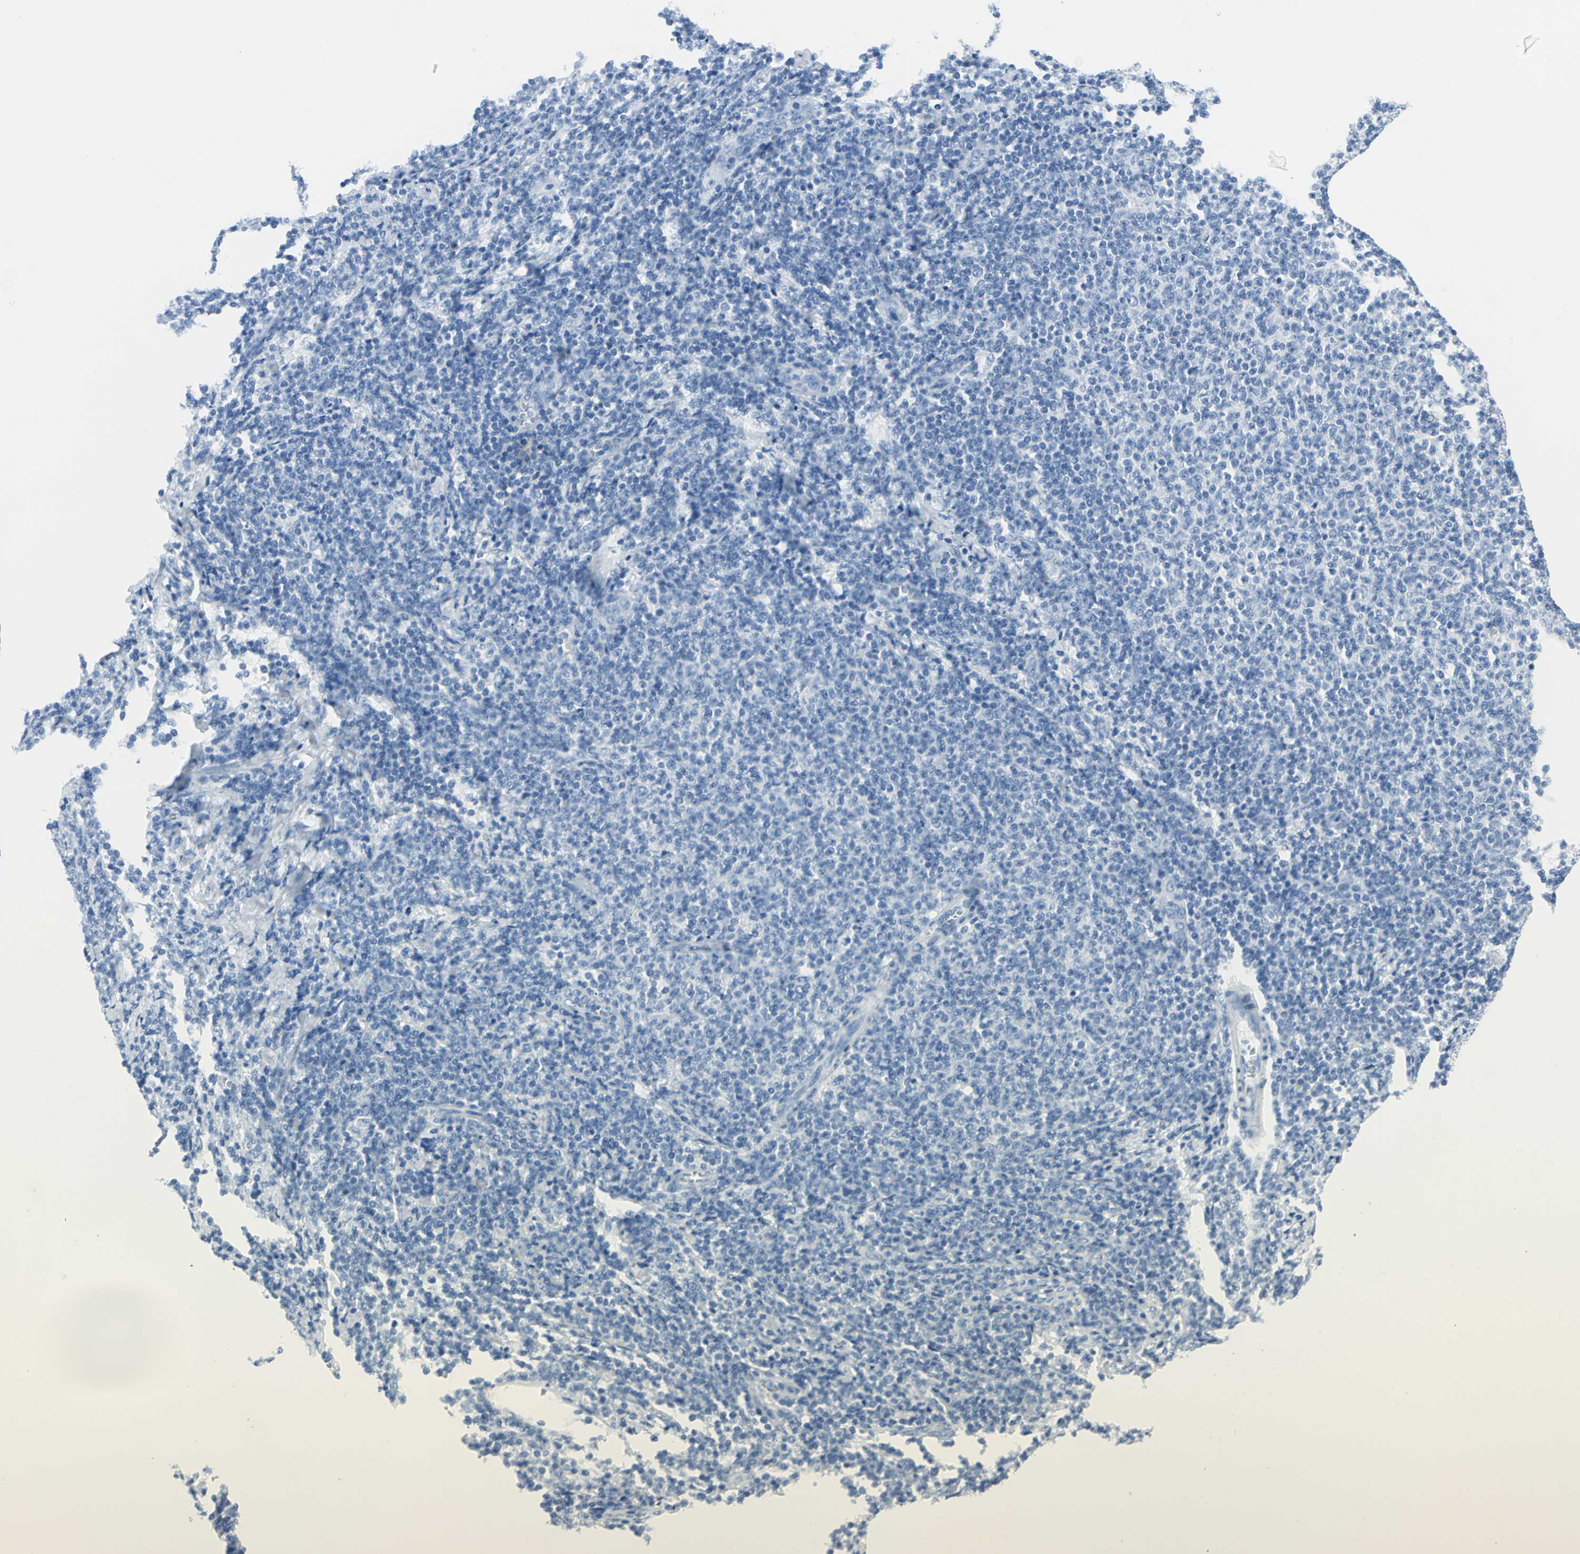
{"staining": {"intensity": "negative", "quantity": "none", "location": "none"}, "tissue": "lymphoma", "cell_type": "Tumor cells", "image_type": "cancer", "snomed": [{"axis": "morphology", "description": "Malignant lymphoma, non-Hodgkin's type, Low grade"}, {"axis": "topography", "description": "Lymph node"}], "caption": "Immunohistochemistry of lymphoma exhibits no positivity in tumor cells.", "gene": "SFN", "patient": {"sex": "male", "age": 66}}